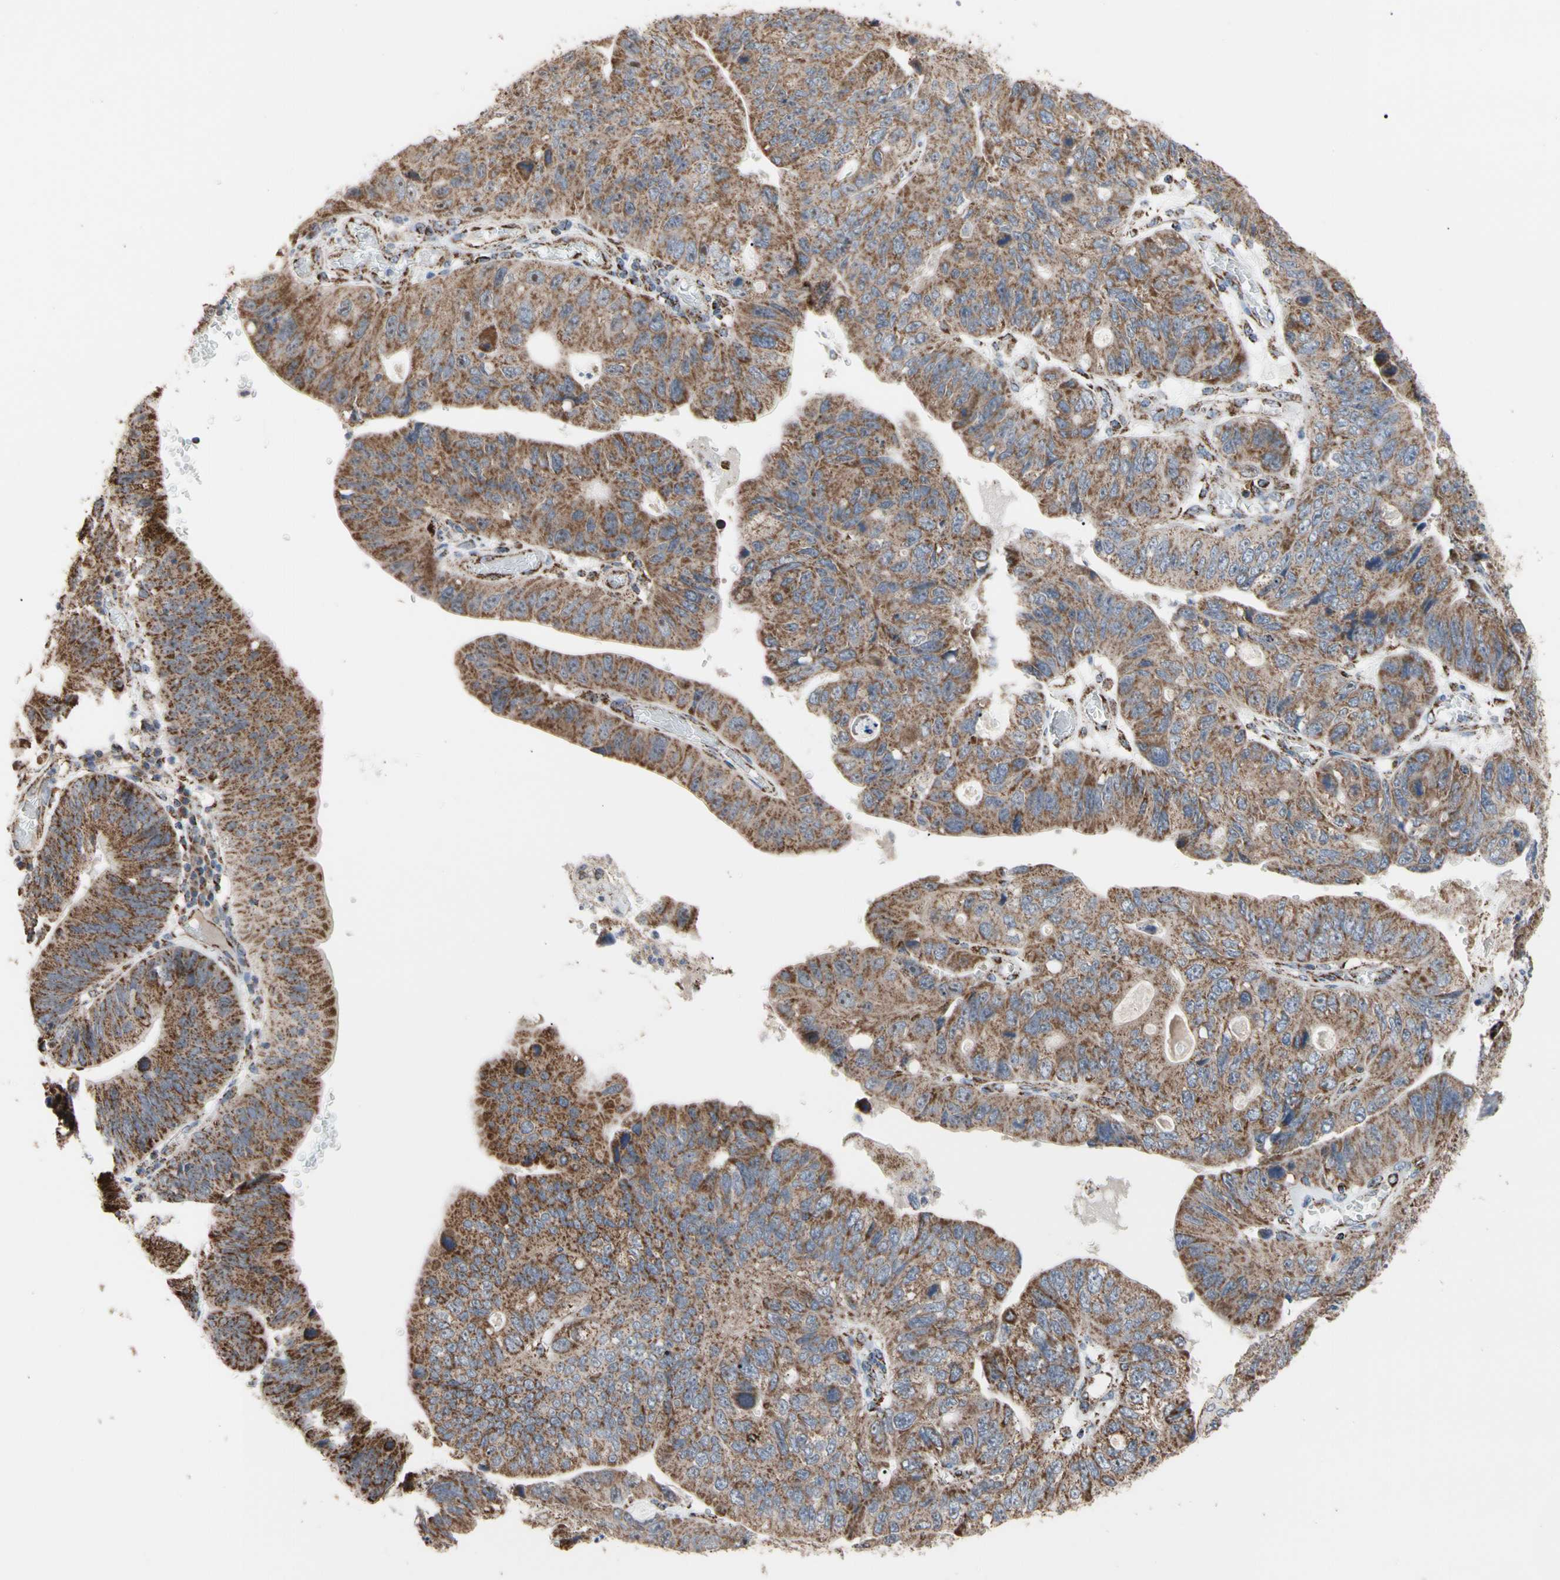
{"staining": {"intensity": "strong", "quantity": ">75%", "location": "cytoplasmic/membranous"}, "tissue": "stomach cancer", "cell_type": "Tumor cells", "image_type": "cancer", "snomed": [{"axis": "morphology", "description": "Adenocarcinoma, NOS"}, {"axis": "topography", "description": "Stomach"}], "caption": "A high-resolution image shows immunohistochemistry staining of stomach cancer, which displays strong cytoplasmic/membranous staining in about >75% of tumor cells.", "gene": "FAM110B", "patient": {"sex": "male", "age": 59}}